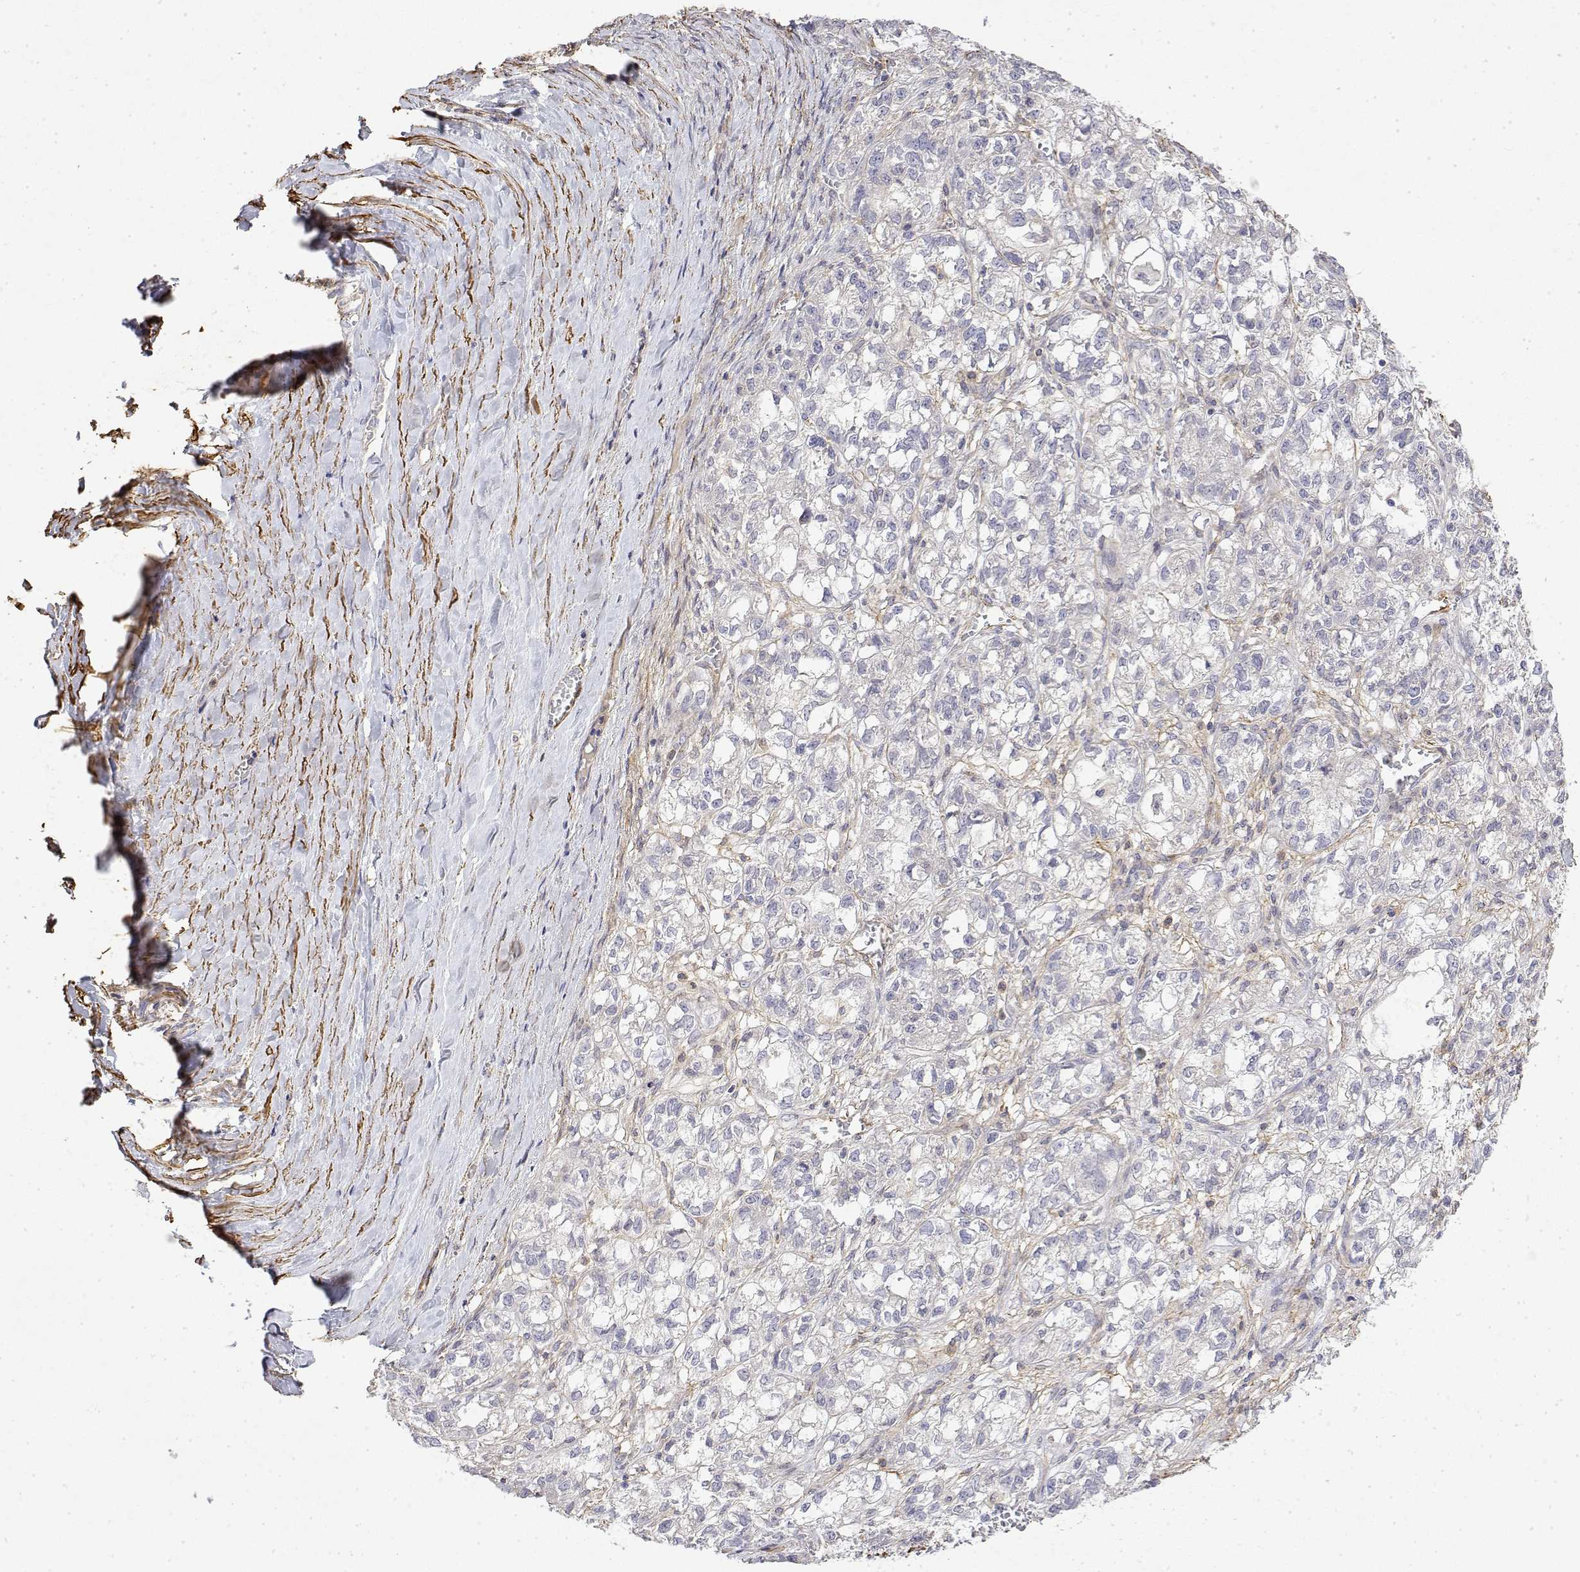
{"staining": {"intensity": "negative", "quantity": "none", "location": "none"}, "tissue": "ovarian cancer", "cell_type": "Tumor cells", "image_type": "cancer", "snomed": [{"axis": "morphology", "description": "Carcinoma, endometroid"}, {"axis": "topography", "description": "Ovary"}], "caption": "This is an IHC image of human ovarian endometroid carcinoma. There is no expression in tumor cells.", "gene": "SOWAHD", "patient": {"sex": "female", "age": 64}}